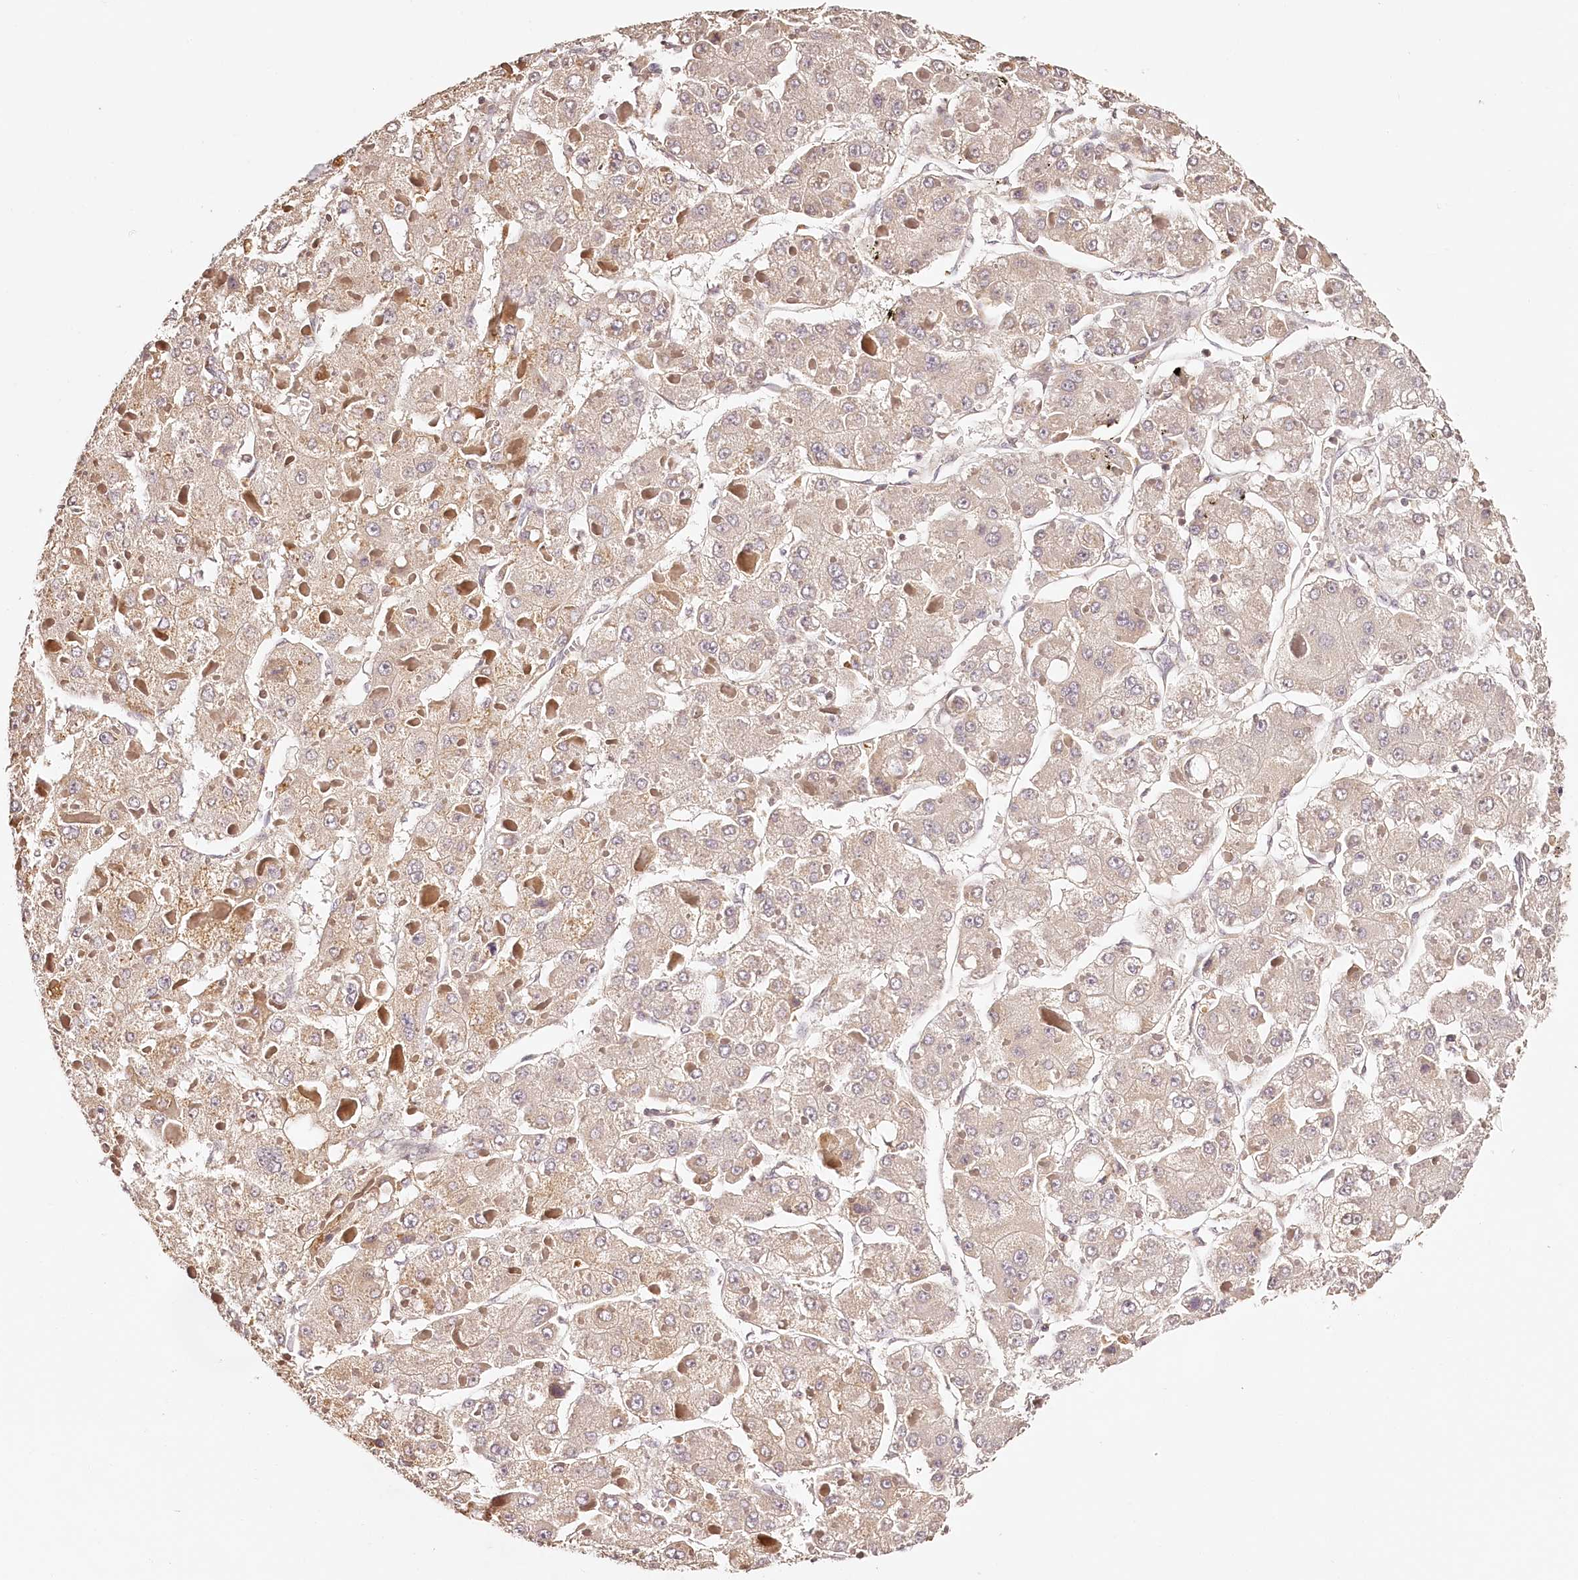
{"staining": {"intensity": "negative", "quantity": "none", "location": "none"}, "tissue": "liver cancer", "cell_type": "Tumor cells", "image_type": "cancer", "snomed": [{"axis": "morphology", "description": "Carcinoma, Hepatocellular, NOS"}, {"axis": "topography", "description": "Liver"}], "caption": "There is no significant positivity in tumor cells of hepatocellular carcinoma (liver).", "gene": "SYNGR1", "patient": {"sex": "female", "age": 73}}